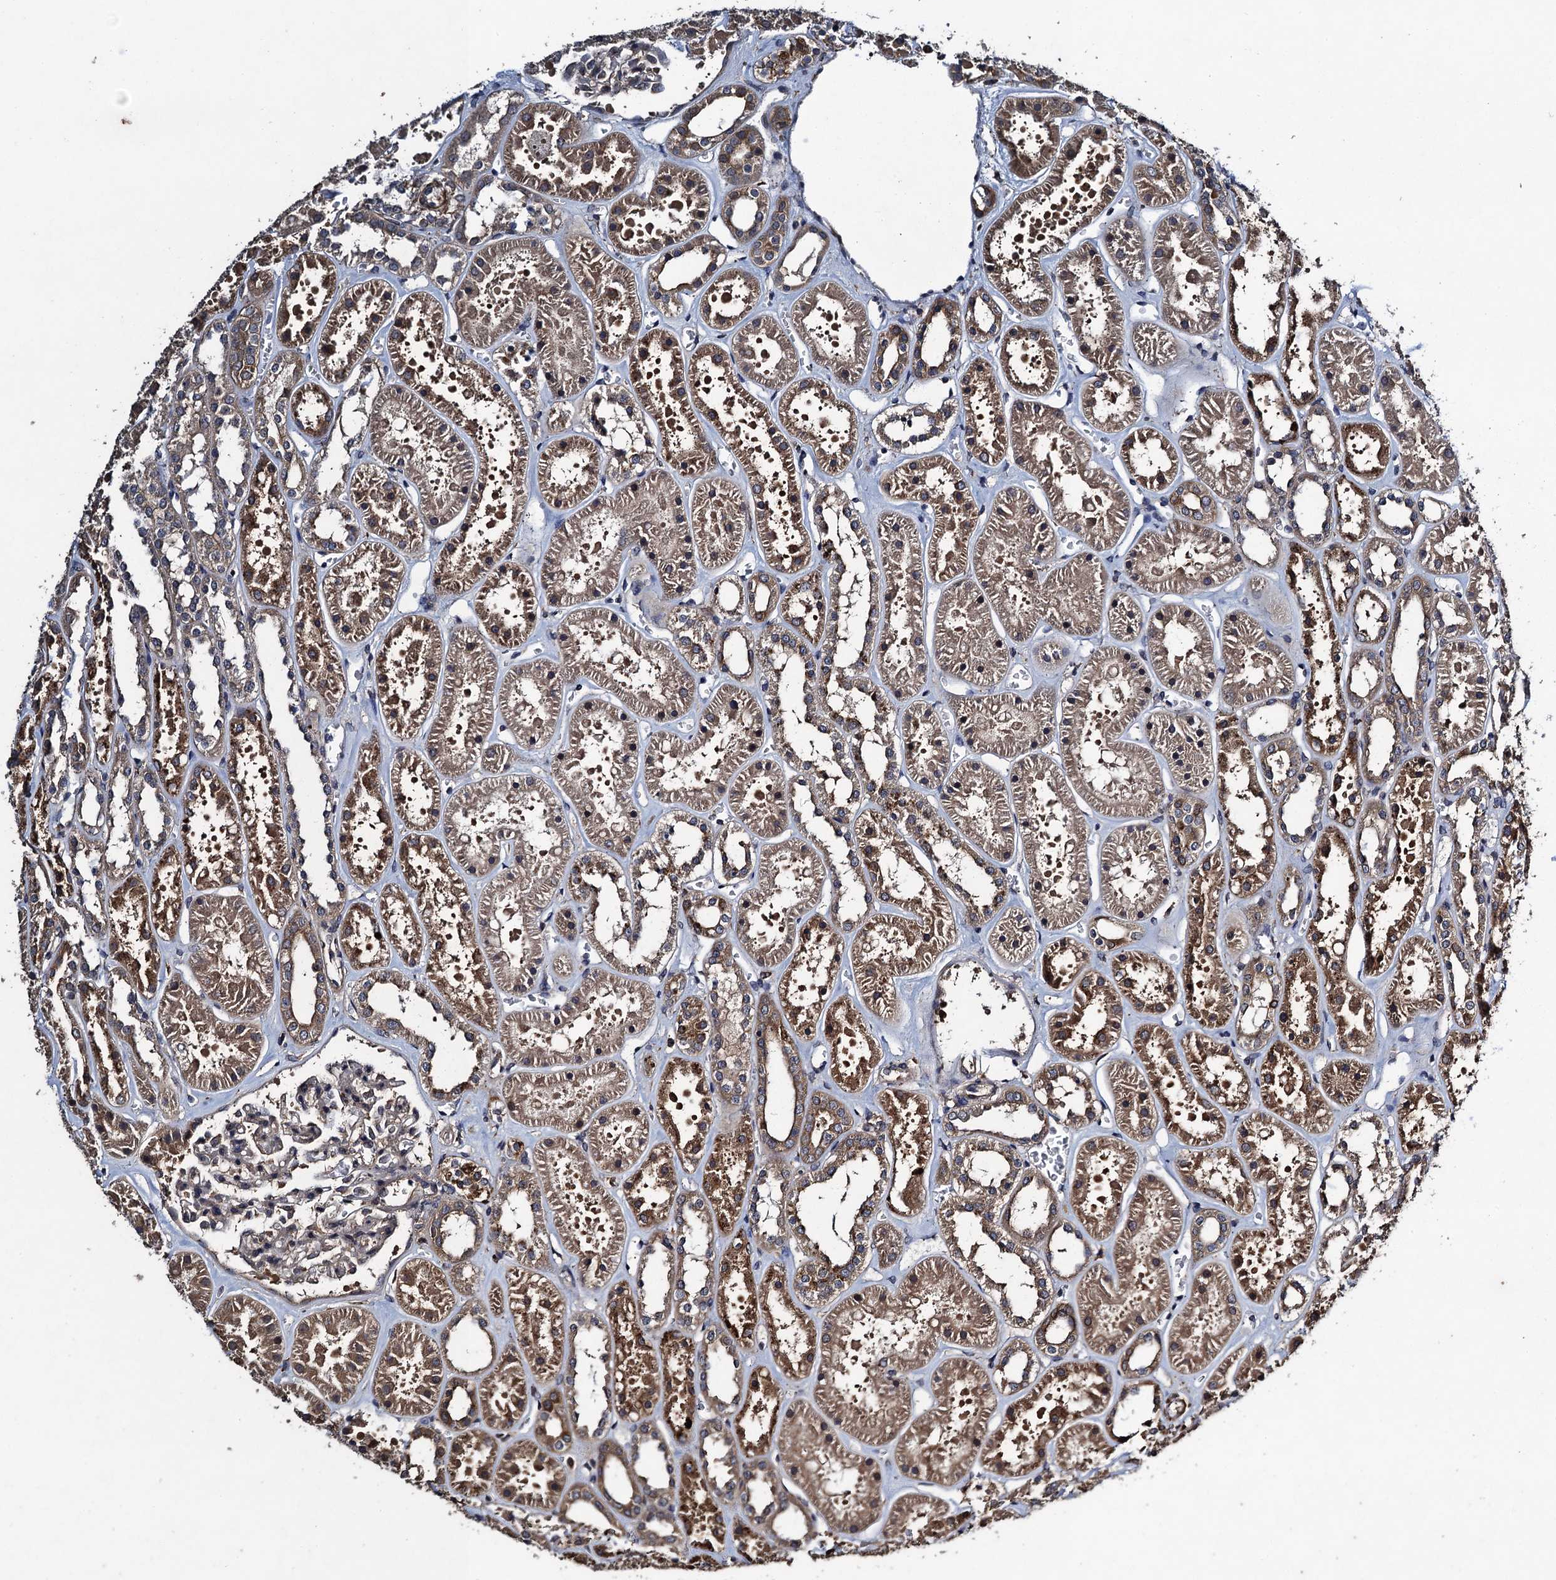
{"staining": {"intensity": "negative", "quantity": "none", "location": "none"}, "tissue": "kidney", "cell_type": "Cells in glomeruli", "image_type": "normal", "snomed": [{"axis": "morphology", "description": "Normal tissue, NOS"}, {"axis": "topography", "description": "Kidney"}], "caption": "An immunohistochemistry image of benign kidney is shown. There is no staining in cells in glomeruli of kidney.", "gene": "CNTN5", "patient": {"sex": "female", "age": 41}}